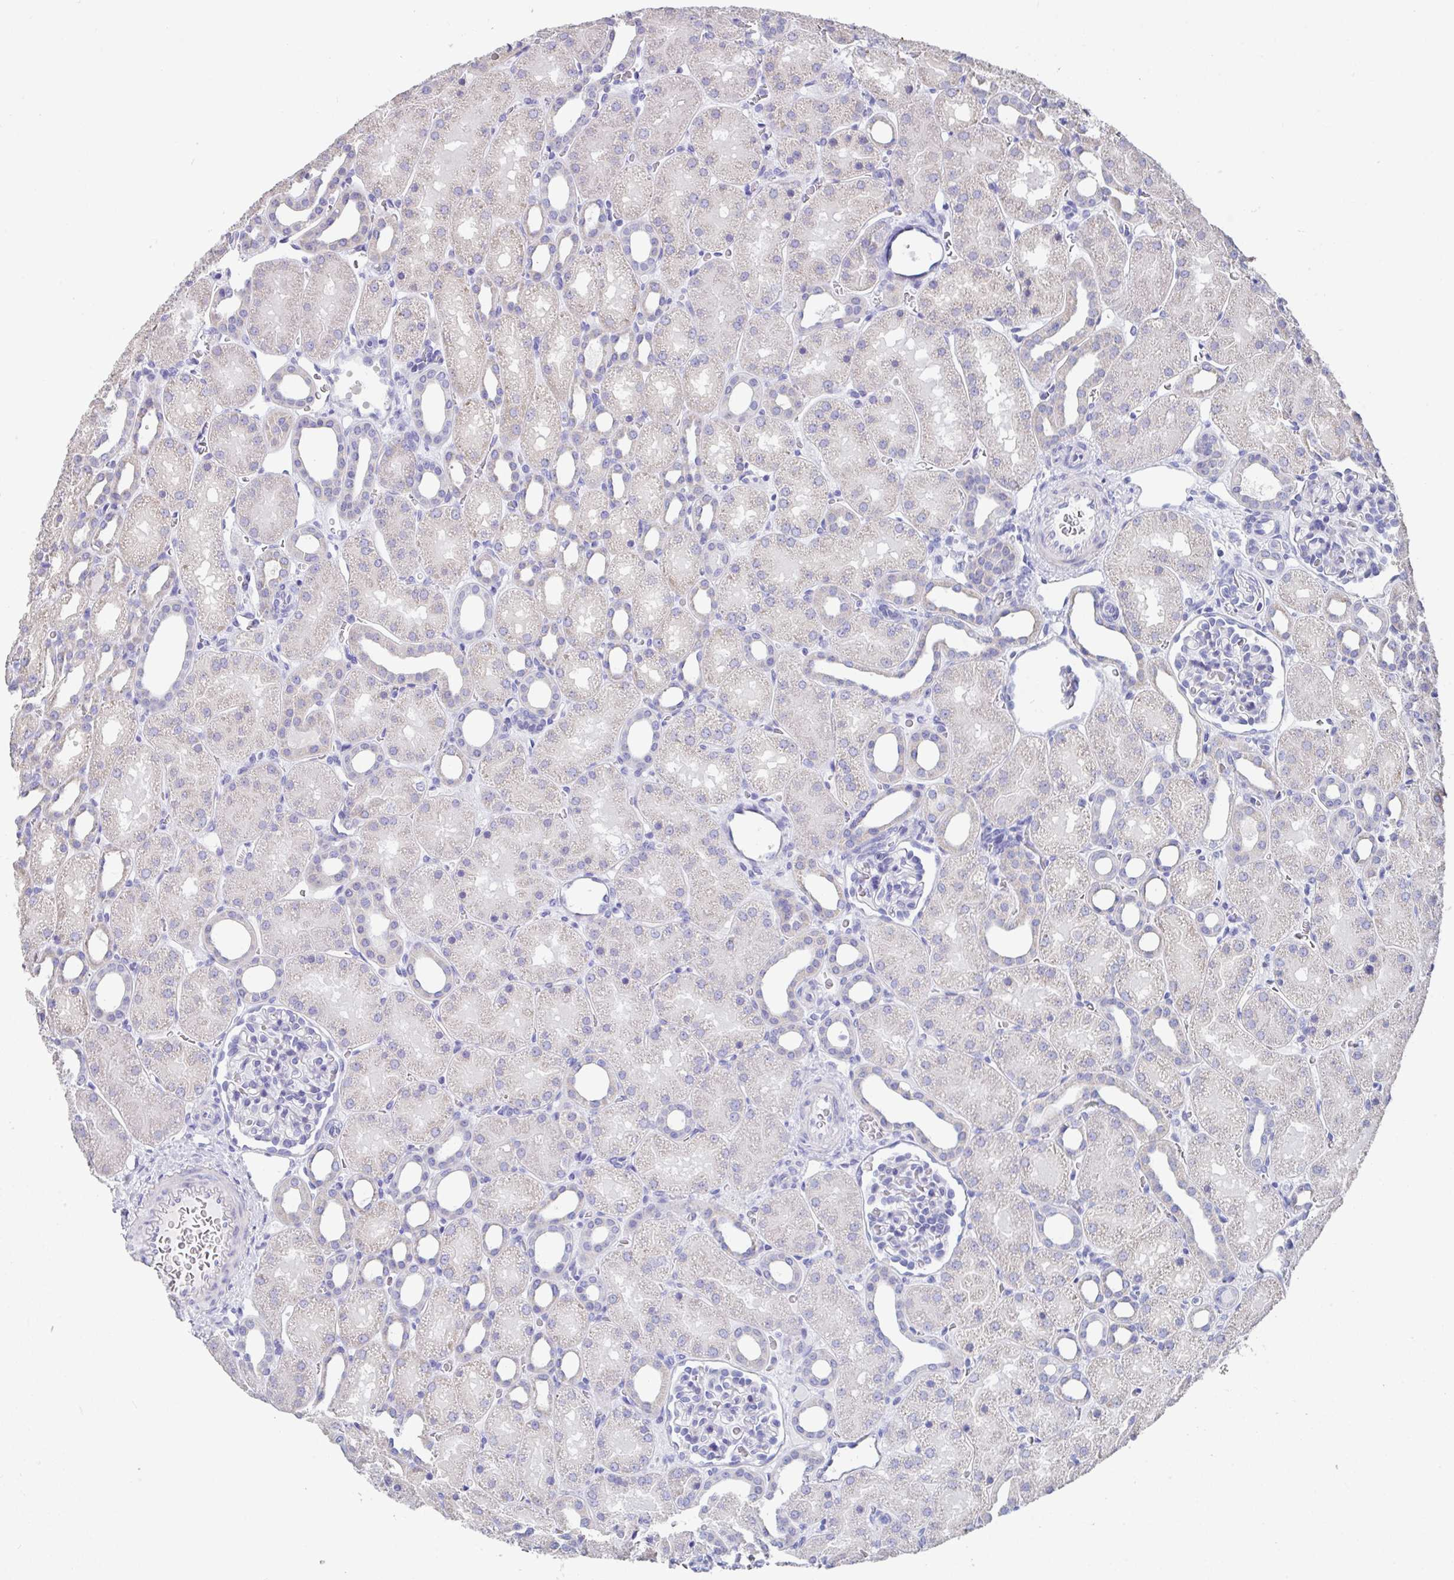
{"staining": {"intensity": "negative", "quantity": "none", "location": "none"}, "tissue": "kidney", "cell_type": "Cells in glomeruli", "image_type": "normal", "snomed": [{"axis": "morphology", "description": "Normal tissue, NOS"}, {"axis": "topography", "description": "Kidney"}], "caption": "Kidney stained for a protein using immunohistochemistry (IHC) shows no expression cells in glomeruli.", "gene": "SLC44A4", "patient": {"sex": "male", "age": 2}}